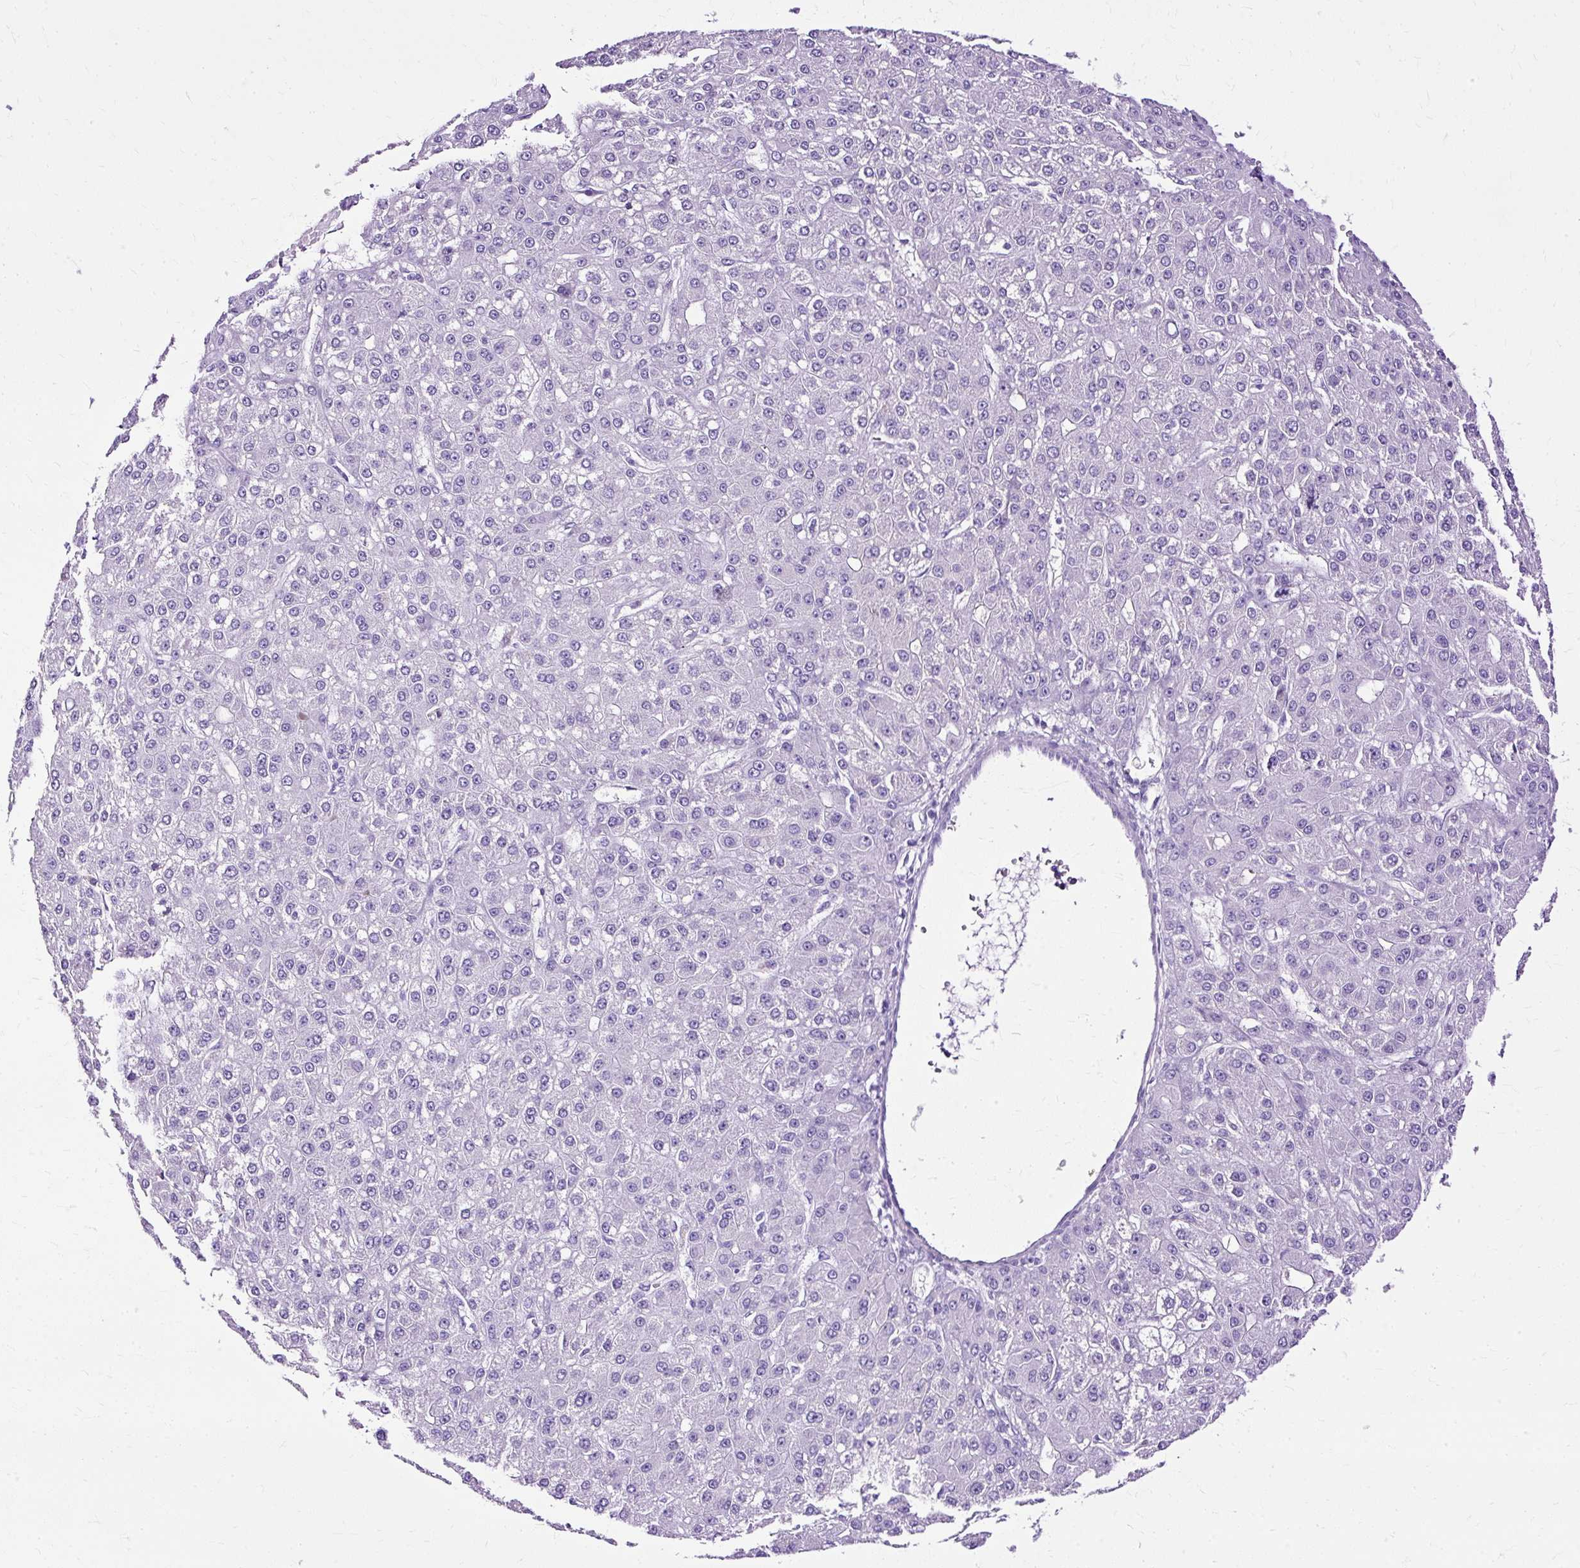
{"staining": {"intensity": "negative", "quantity": "none", "location": "none"}, "tissue": "liver cancer", "cell_type": "Tumor cells", "image_type": "cancer", "snomed": [{"axis": "morphology", "description": "Carcinoma, Hepatocellular, NOS"}, {"axis": "topography", "description": "Liver"}], "caption": "IHC of hepatocellular carcinoma (liver) reveals no positivity in tumor cells.", "gene": "SLC8A2", "patient": {"sex": "male", "age": 67}}